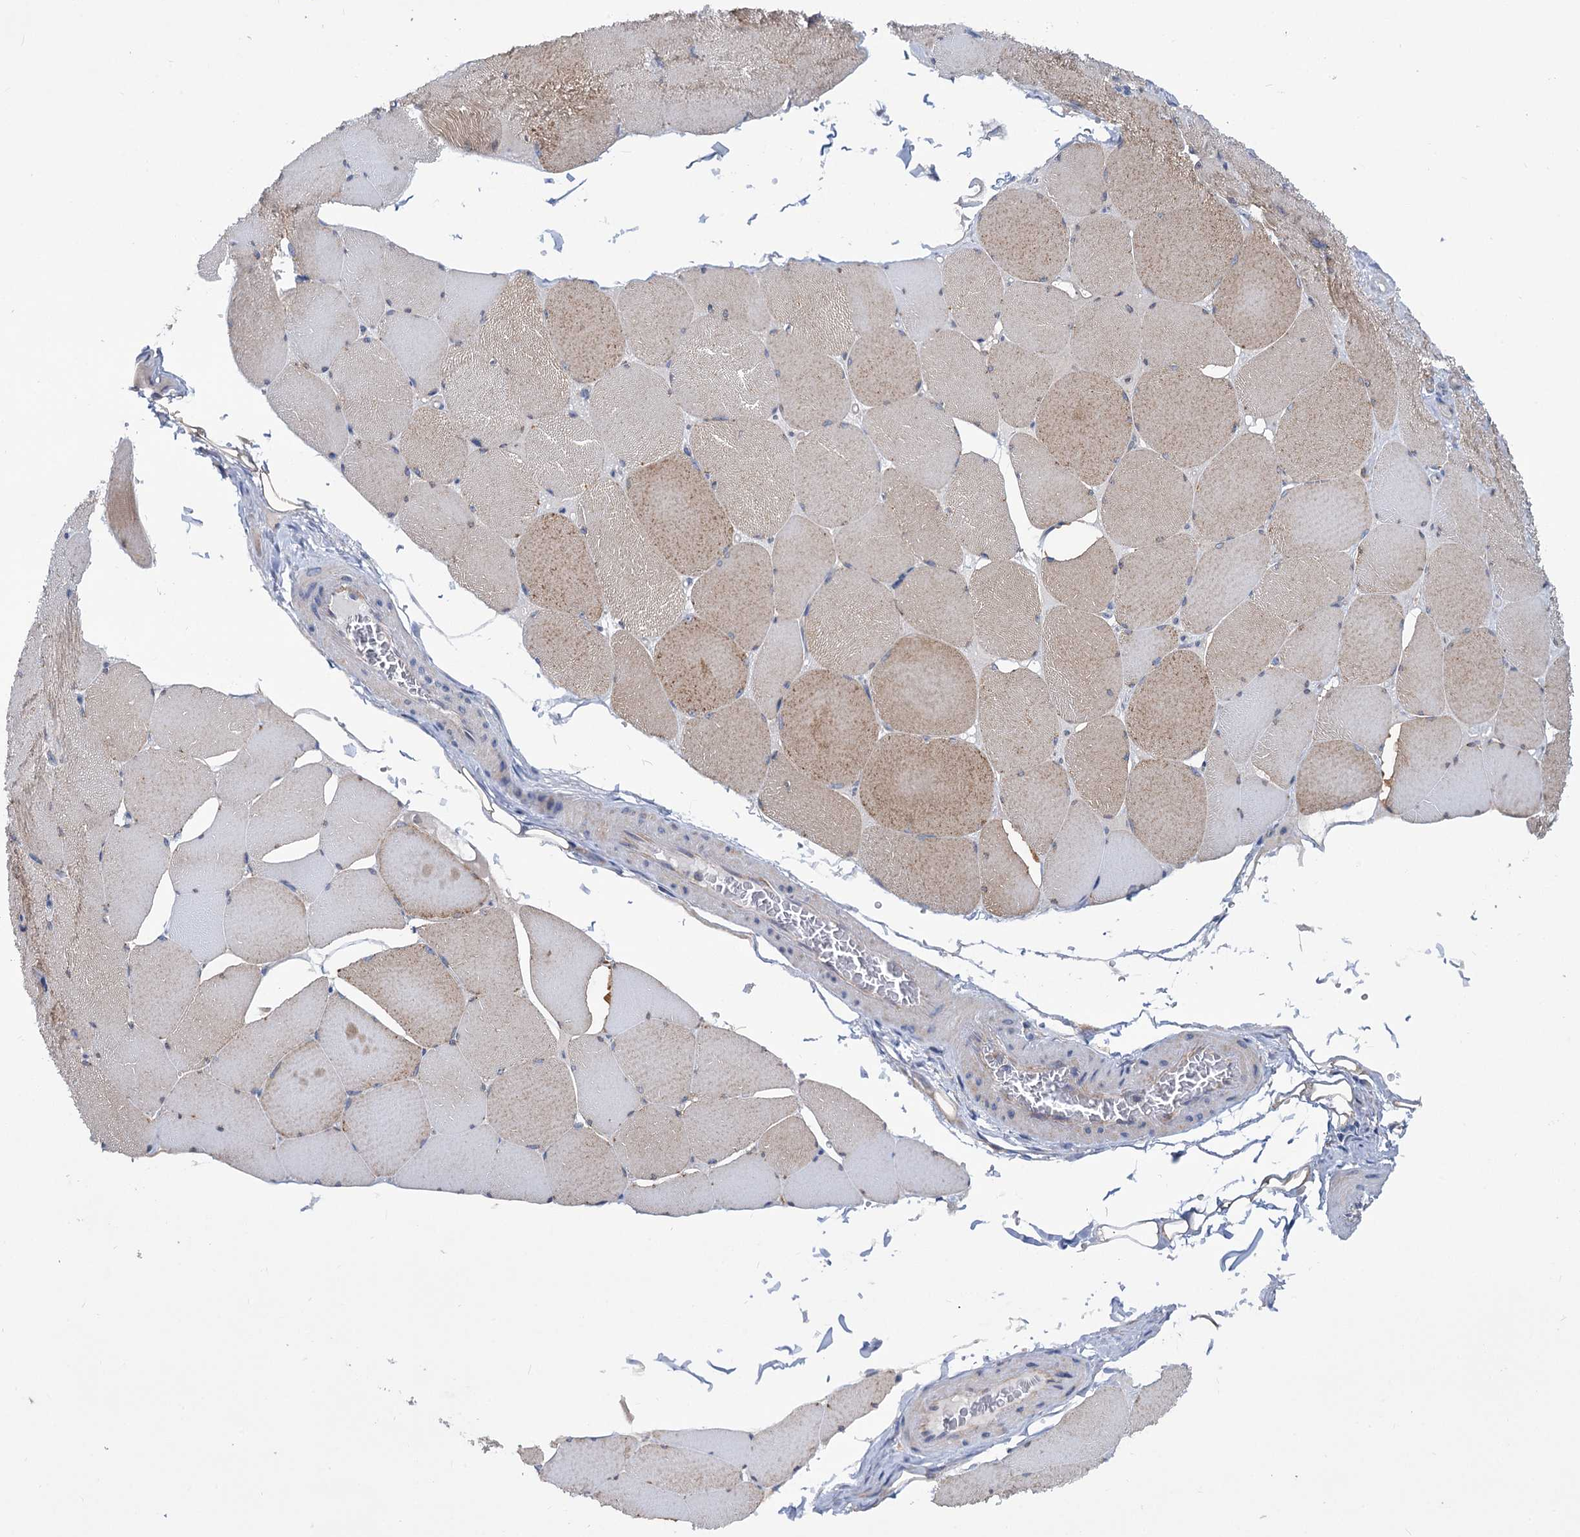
{"staining": {"intensity": "moderate", "quantity": "25%-75%", "location": "cytoplasmic/membranous"}, "tissue": "skeletal muscle", "cell_type": "Myocytes", "image_type": "normal", "snomed": [{"axis": "morphology", "description": "Normal tissue, NOS"}, {"axis": "topography", "description": "Skeletal muscle"}, {"axis": "topography", "description": "Head-Neck"}], "caption": "Myocytes display moderate cytoplasmic/membranous staining in approximately 25%-75% of cells in benign skeletal muscle.", "gene": "TRIM55", "patient": {"sex": "male", "age": 66}}